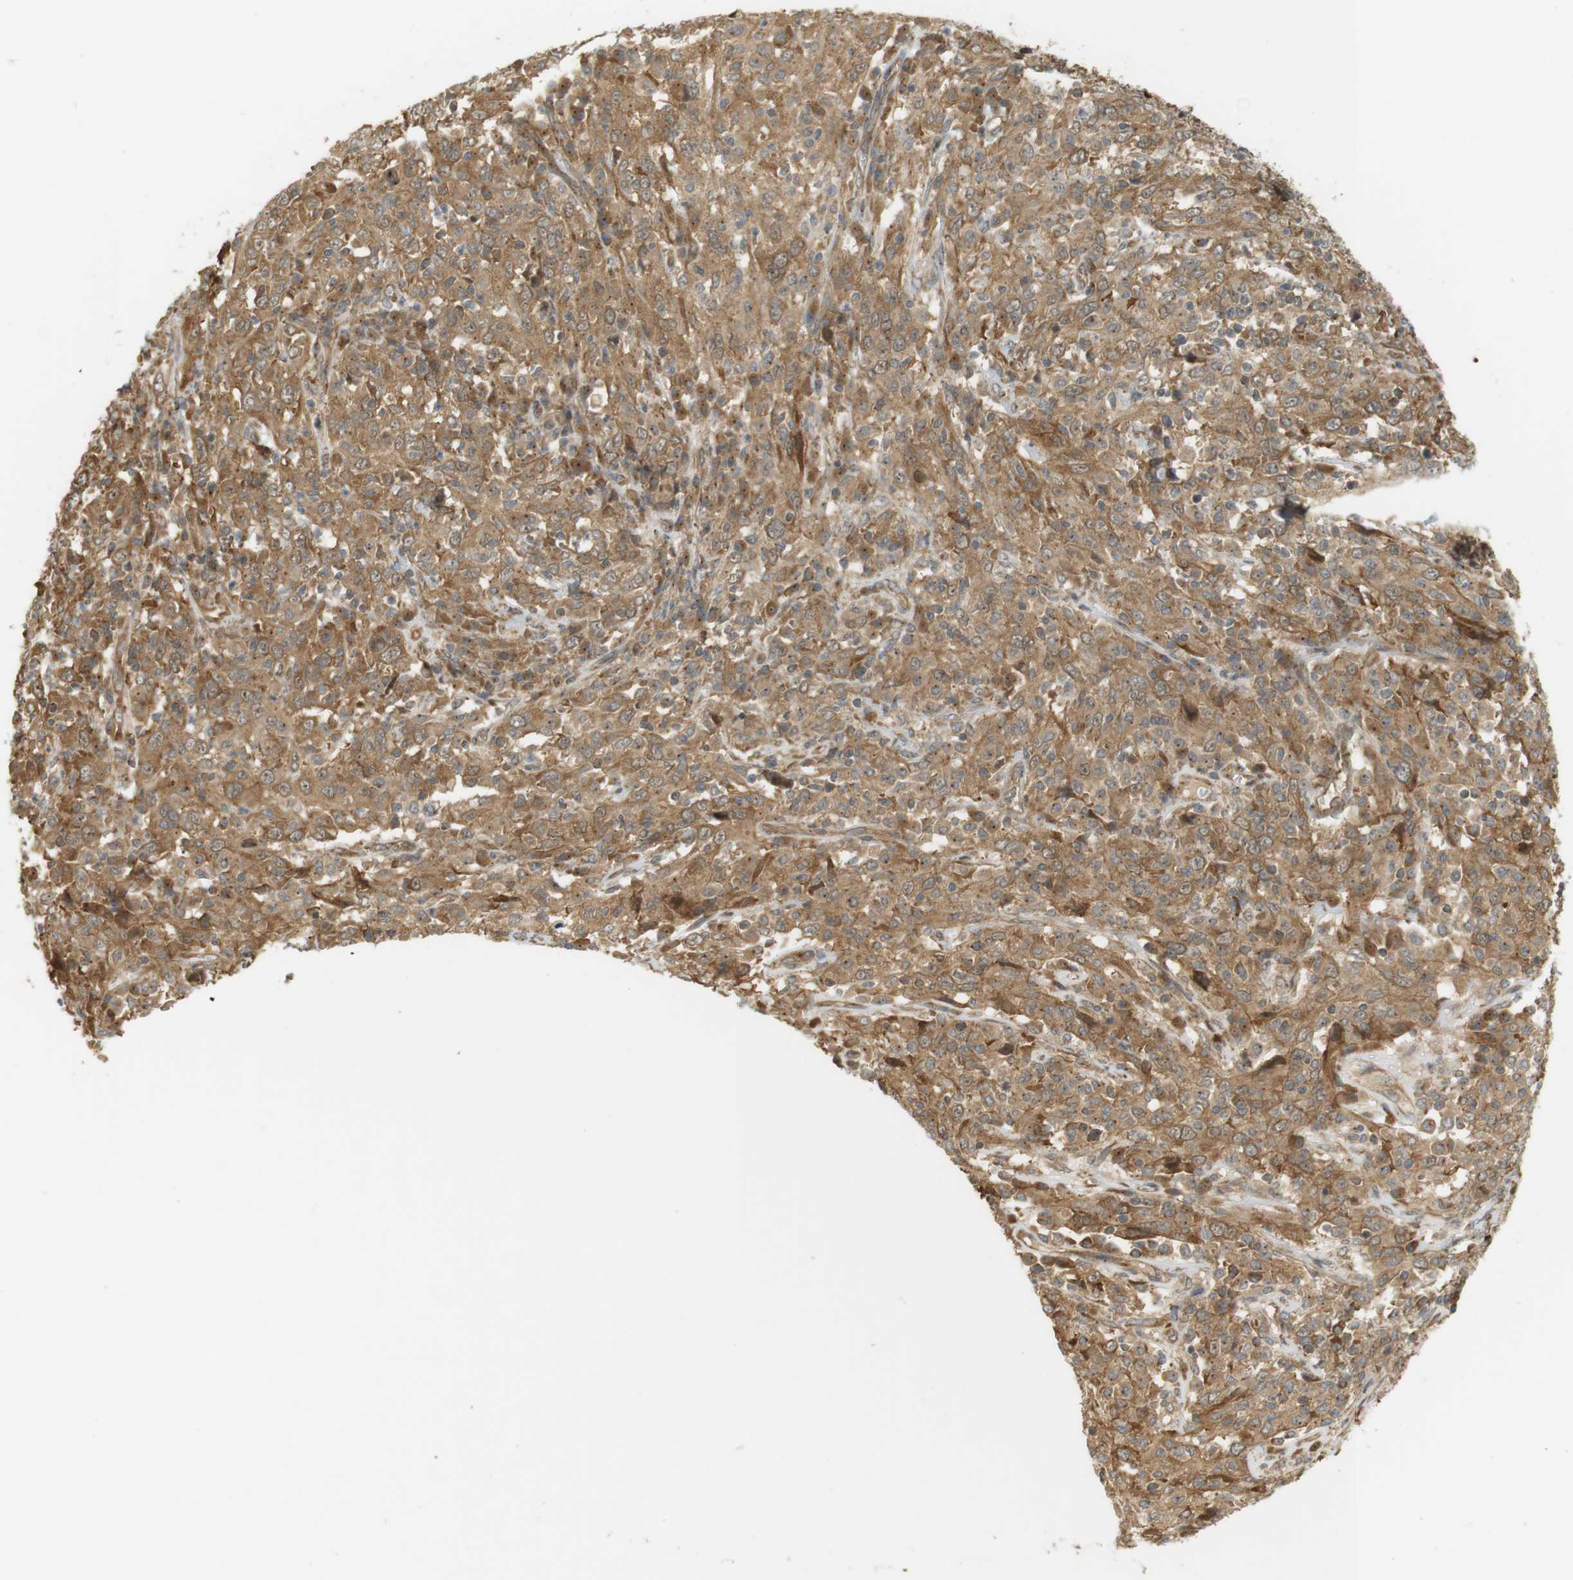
{"staining": {"intensity": "moderate", "quantity": ">75%", "location": "cytoplasmic/membranous,nuclear"}, "tissue": "cervical cancer", "cell_type": "Tumor cells", "image_type": "cancer", "snomed": [{"axis": "morphology", "description": "Squamous cell carcinoma, NOS"}, {"axis": "topography", "description": "Cervix"}], "caption": "Immunohistochemistry photomicrograph of neoplastic tissue: human cervical cancer (squamous cell carcinoma) stained using immunohistochemistry (IHC) demonstrates medium levels of moderate protein expression localized specifically in the cytoplasmic/membranous and nuclear of tumor cells, appearing as a cytoplasmic/membranous and nuclear brown color.", "gene": "PA2G4", "patient": {"sex": "female", "age": 46}}